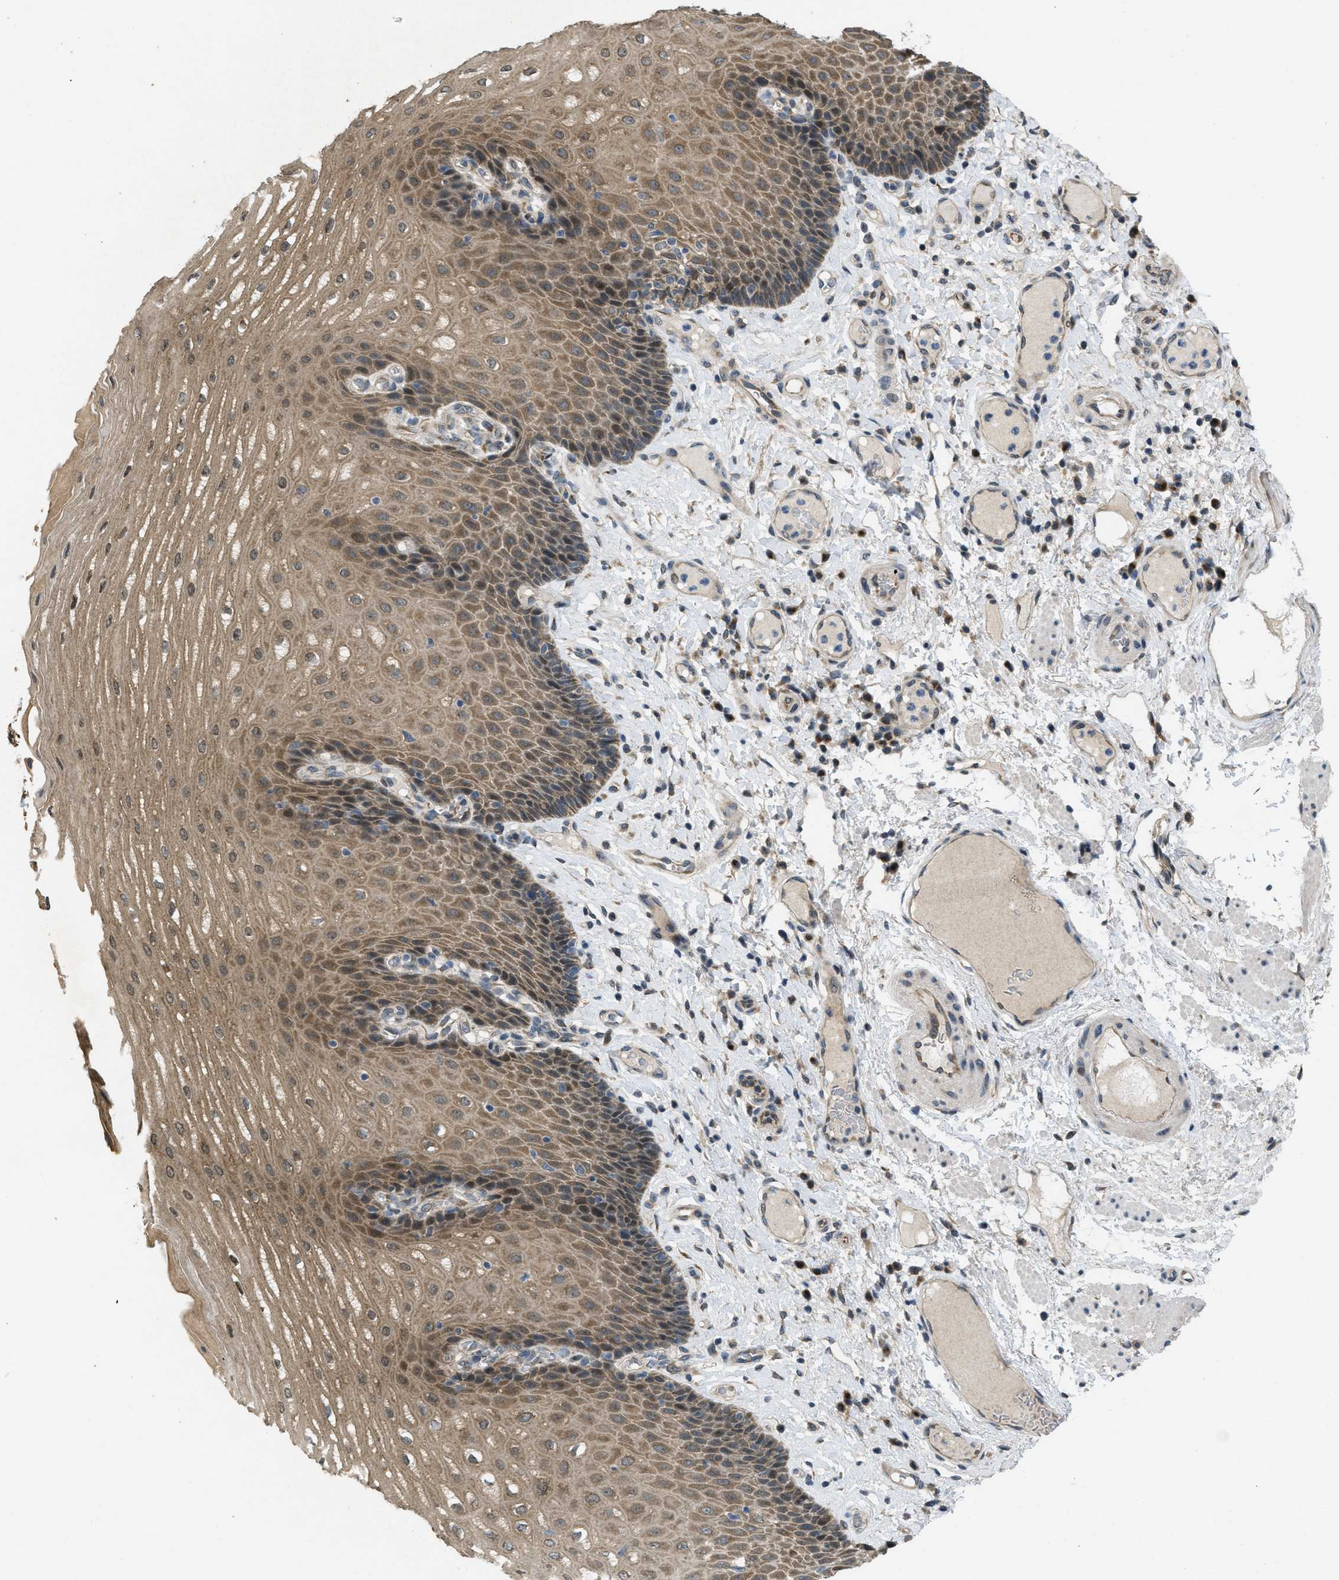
{"staining": {"intensity": "moderate", "quantity": ">75%", "location": "cytoplasmic/membranous"}, "tissue": "esophagus", "cell_type": "Squamous epithelial cells", "image_type": "normal", "snomed": [{"axis": "morphology", "description": "Normal tissue, NOS"}, {"axis": "topography", "description": "Esophagus"}], "caption": "DAB immunohistochemical staining of benign esophagus shows moderate cytoplasmic/membranous protein positivity in about >75% of squamous epithelial cells. The staining is performed using DAB brown chromogen to label protein expression. The nuclei are counter-stained blue using hematoxylin.", "gene": "IFNLR1", "patient": {"sex": "male", "age": 54}}